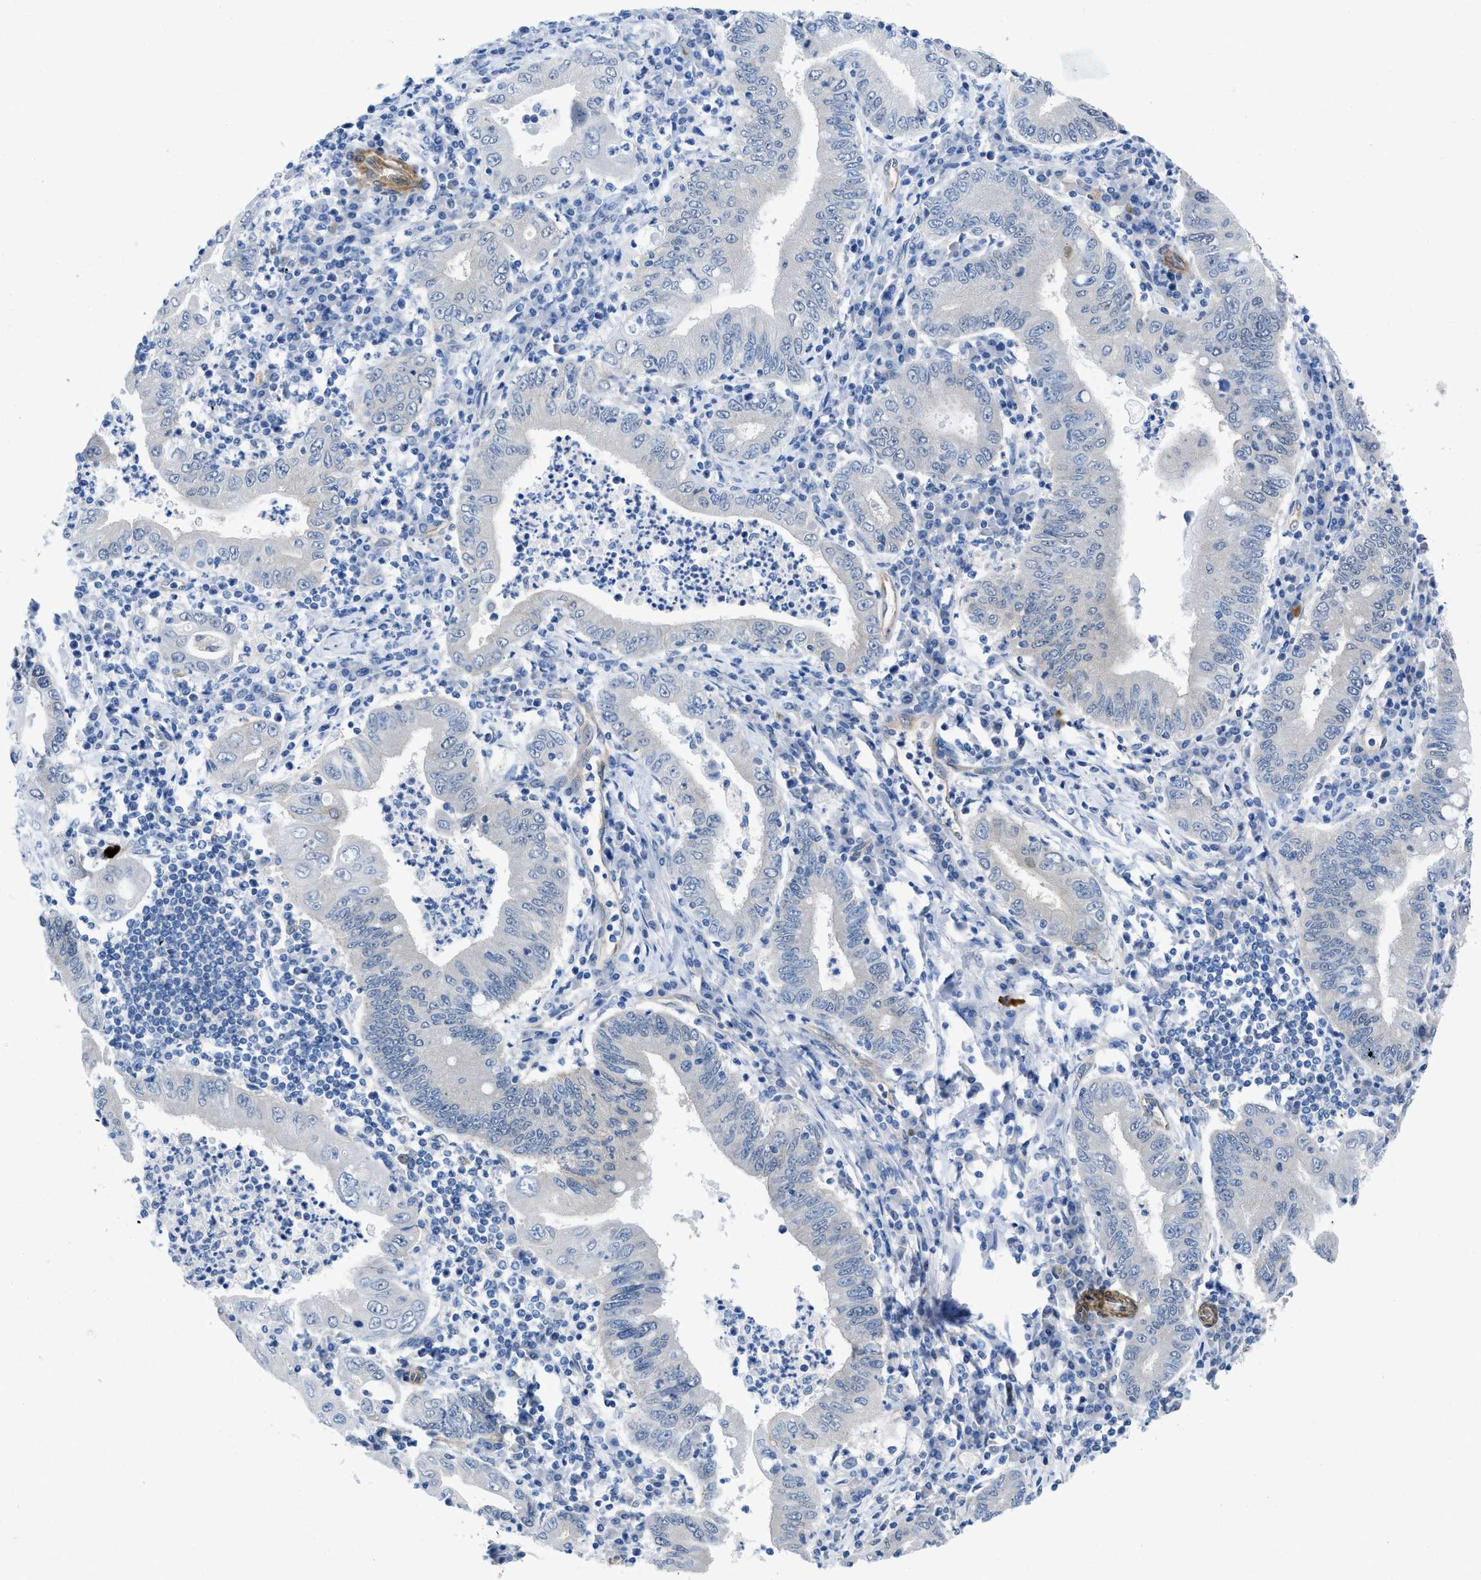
{"staining": {"intensity": "negative", "quantity": "none", "location": "none"}, "tissue": "stomach cancer", "cell_type": "Tumor cells", "image_type": "cancer", "snomed": [{"axis": "morphology", "description": "Normal tissue, NOS"}, {"axis": "morphology", "description": "Adenocarcinoma, NOS"}, {"axis": "topography", "description": "Esophagus"}, {"axis": "topography", "description": "Stomach, upper"}, {"axis": "topography", "description": "Peripheral nerve tissue"}], "caption": "Protein analysis of adenocarcinoma (stomach) reveals no significant positivity in tumor cells. (Stains: DAB IHC with hematoxylin counter stain, Microscopy: brightfield microscopy at high magnification).", "gene": "PDLIM5", "patient": {"sex": "male", "age": 62}}